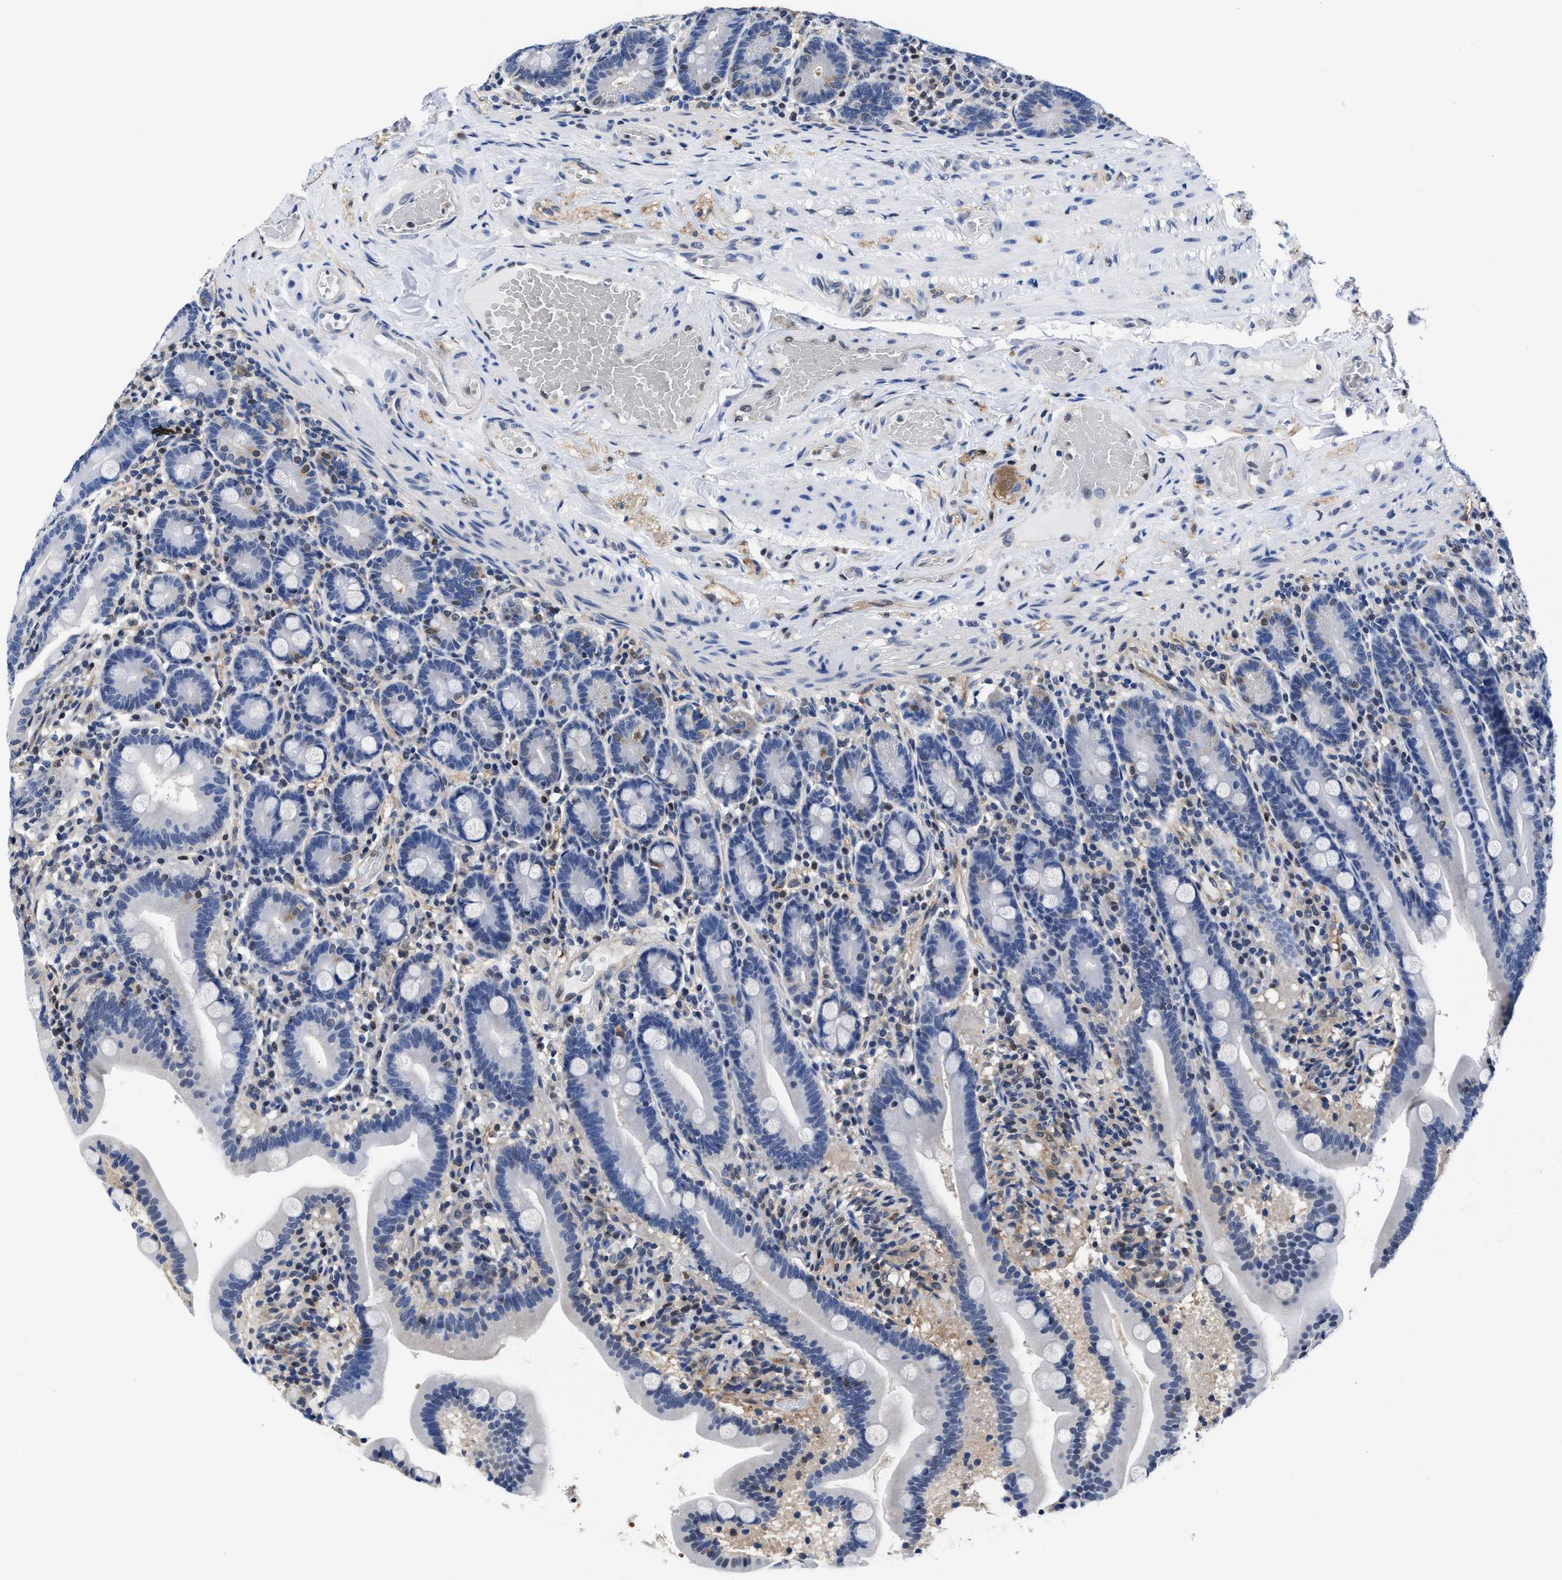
{"staining": {"intensity": "moderate", "quantity": "<25%", "location": "cytoplasmic/membranous,nuclear"}, "tissue": "duodenum", "cell_type": "Glandular cells", "image_type": "normal", "snomed": [{"axis": "morphology", "description": "Normal tissue, NOS"}, {"axis": "topography", "description": "Duodenum"}], "caption": "Immunohistochemical staining of unremarkable human duodenum displays <25% levels of moderate cytoplasmic/membranous,nuclear protein expression in approximately <25% of glandular cells.", "gene": "ACLY", "patient": {"sex": "male", "age": 54}}